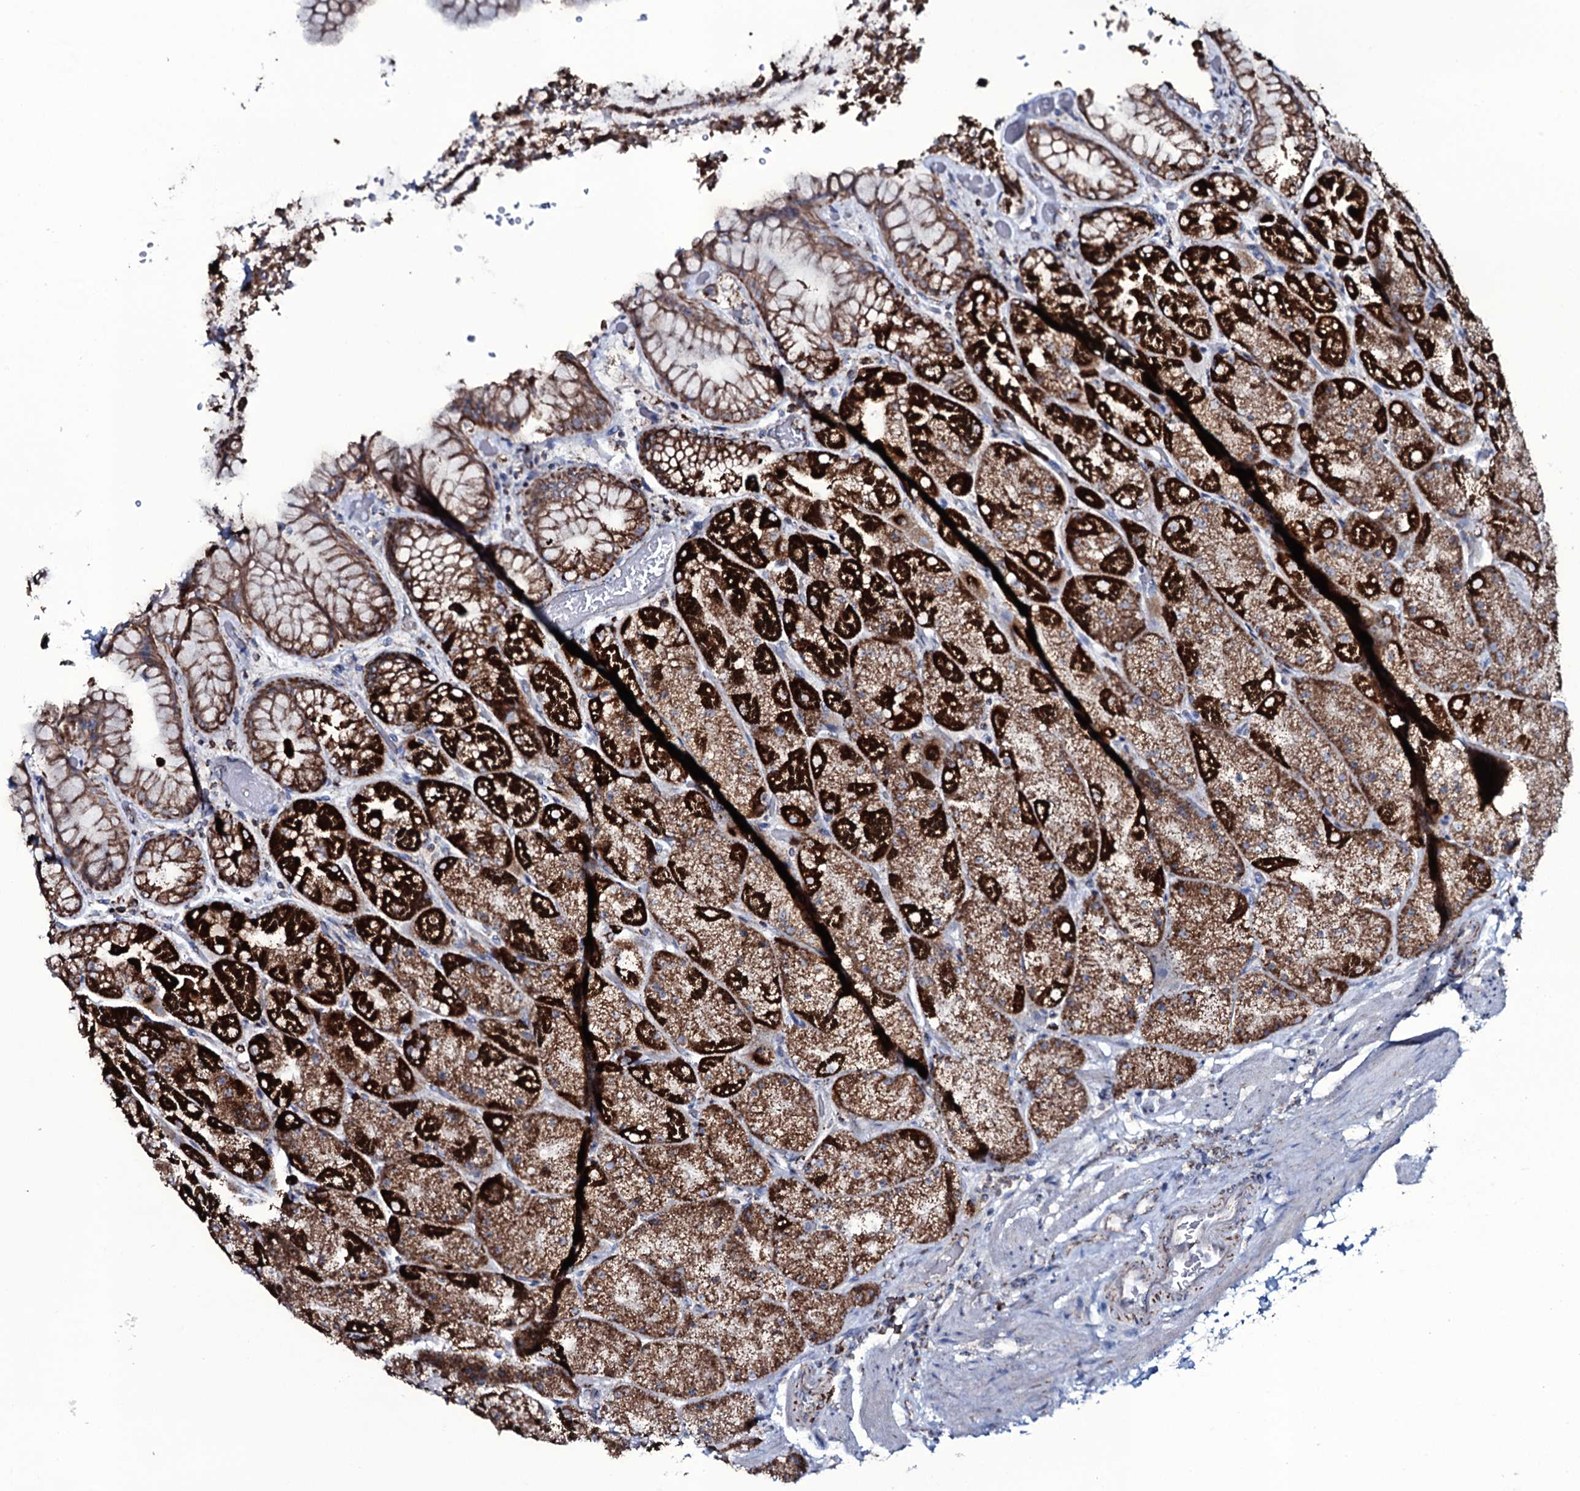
{"staining": {"intensity": "strong", "quantity": ">75%", "location": "cytoplasmic/membranous"}, "tissue": "stomach", "cell_type": "Glandular cells", "image_type": "normal", "snomed": [{"axis": "morphology", "description": "Normal tissue, NOS"}, {"axis": "topography", "description": "Stomach, upper"}, {"axis": "topography", "description": "Stomach, lower"}], "caption": "Strong cytoplasmic/membranous positivity for a protein is seen in about >75% of glandular cells of unremarkable stomach using immunohistochemistry (IHC).", "gene": "MRPS35", "patient": {"sex": "male", "age": 67}}